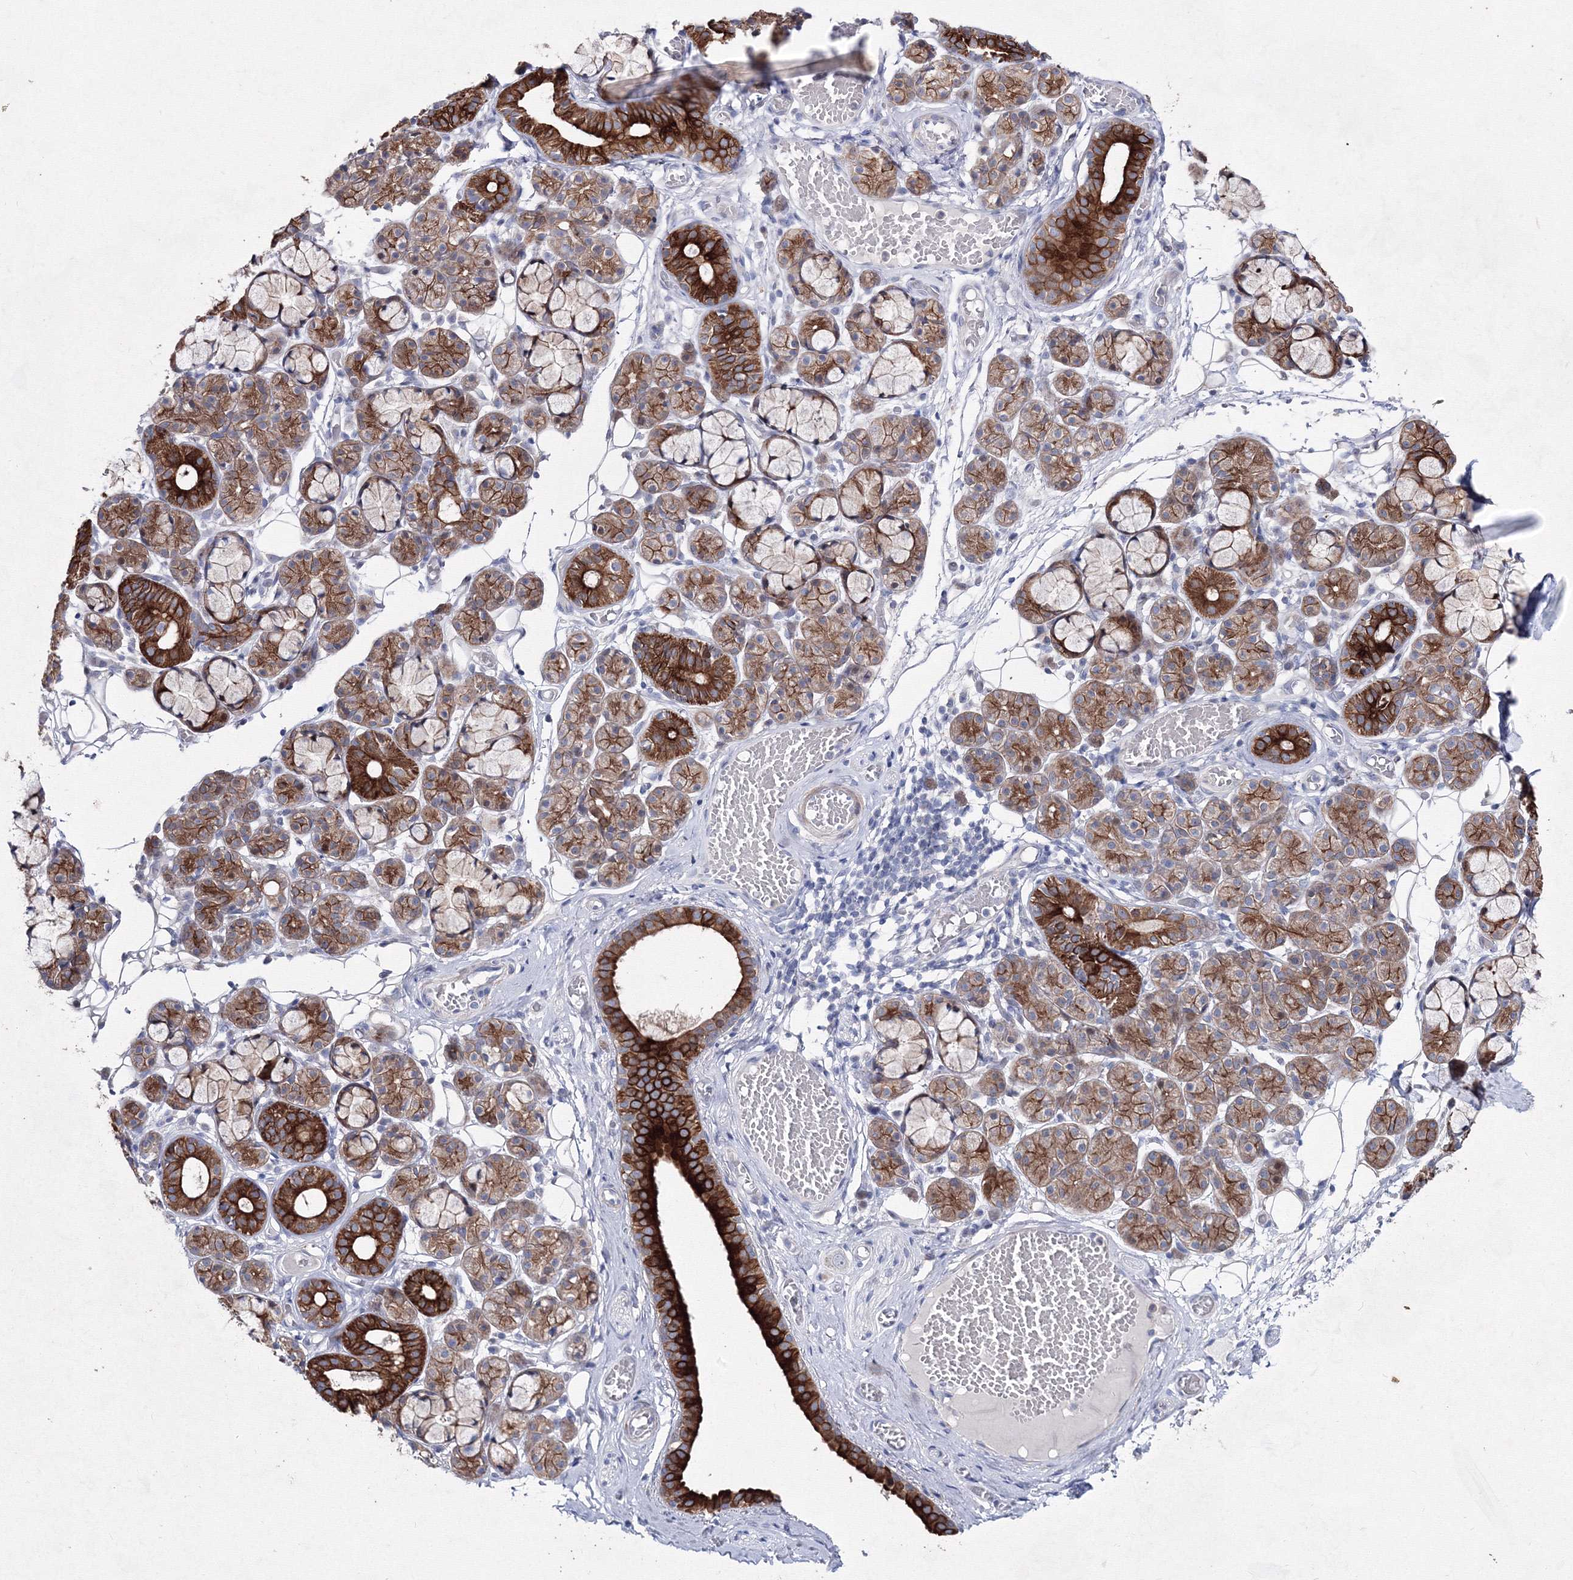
{"staining": {"intensity": "strong", "quantity": "25%-75%", "location": "cytoplasmic/membranous"}, "tissue": "salivary gland", "cell_type": "Glandular cells", "image_type": "normal", "snomed": [{"axis": "morphology", "description": "Normal tissue, NOS"}, {"axis": "topography", "description": "Salivary gland"}], "caption": "Strong cytoplasmic/membranous protein expression is appreciated in about 25%-75% of glandular cells in salivary gland. The protein is stained brown, and the nuclei are stained in blue (DAB (3,3'-diaminobenzidine) IHC with brightfield microscopy, high magnification).", "gene": "SMIM29", "patient": {"sex": "male", "age": 63}}